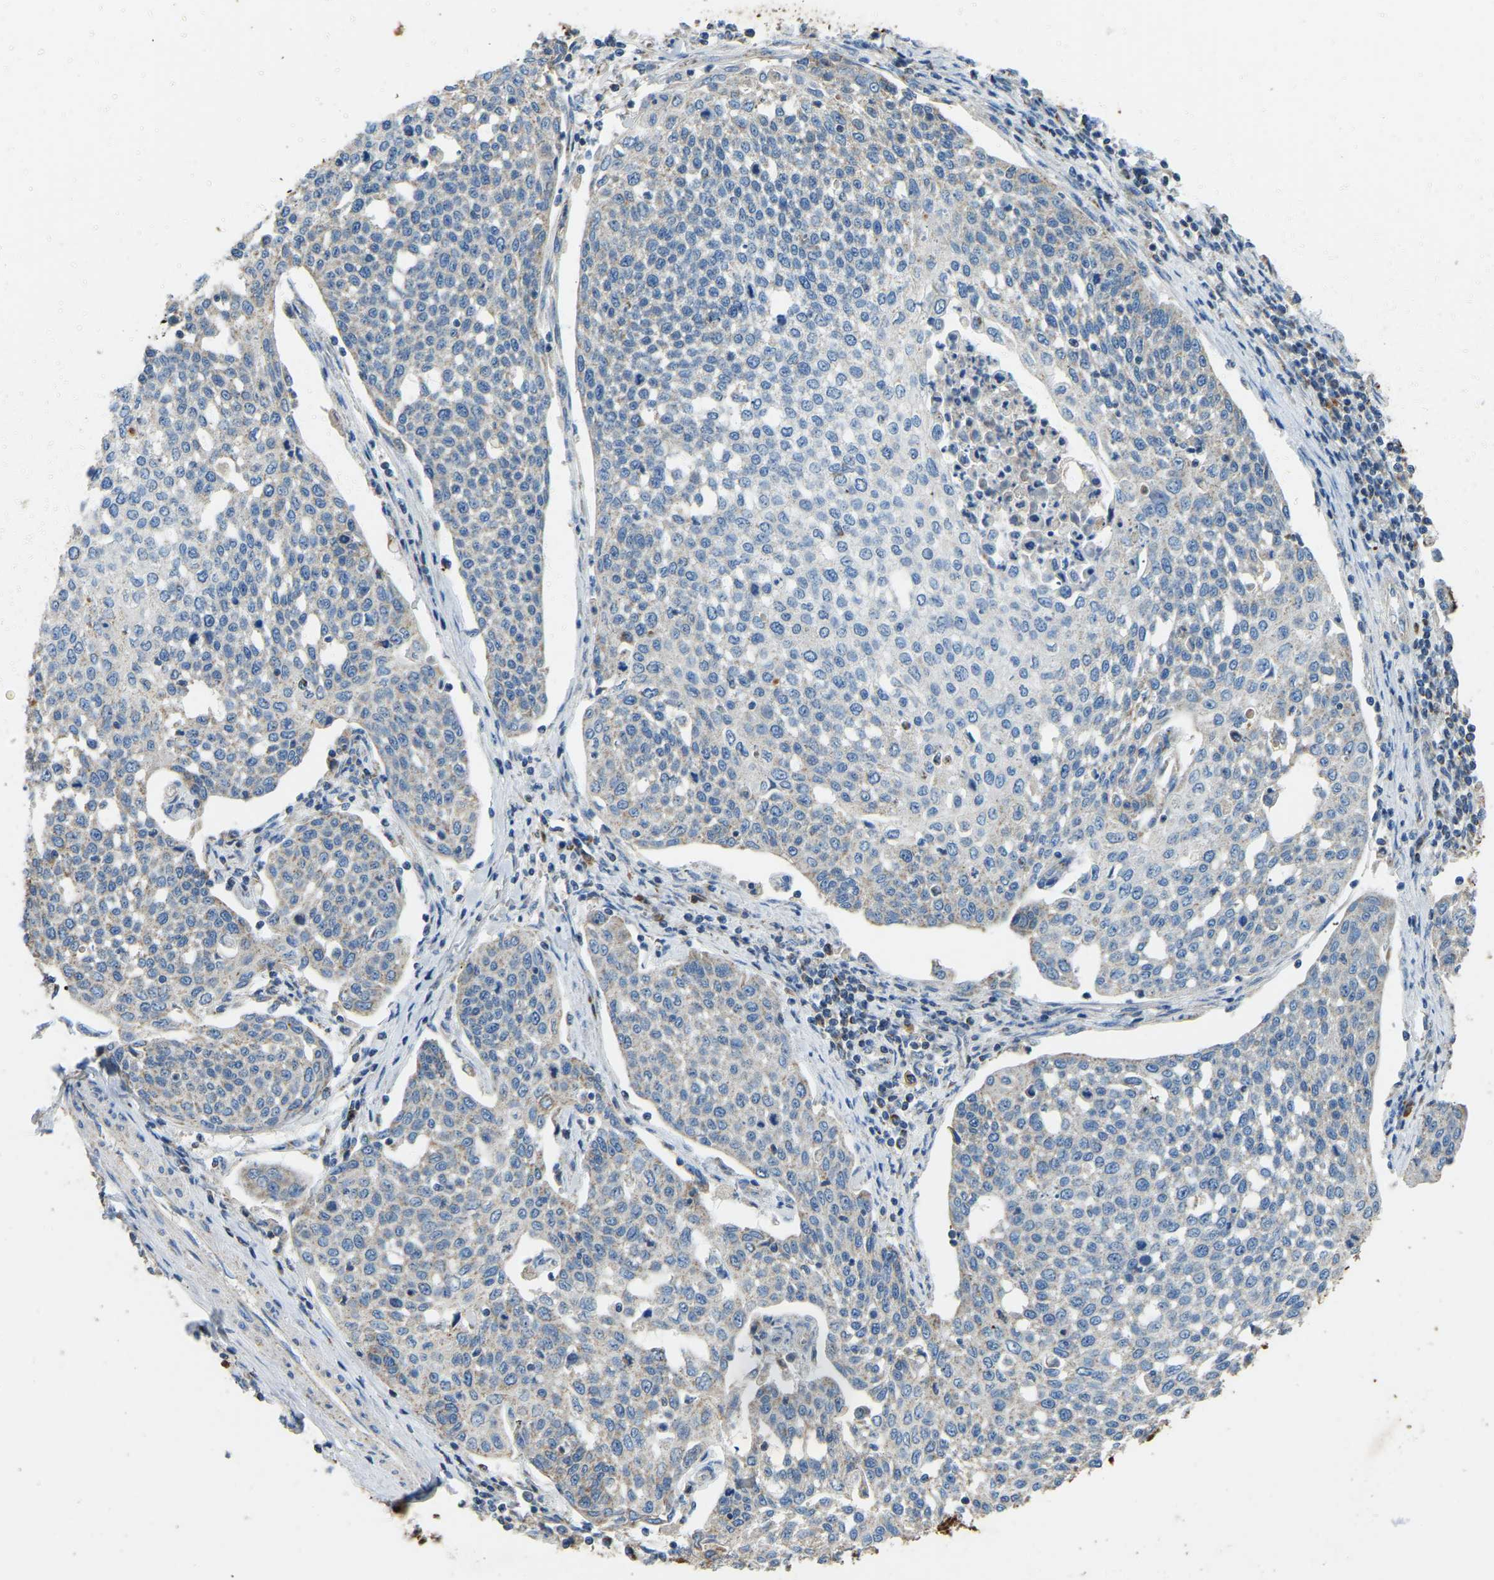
{"staining": {"intensity": "weak", "quantity": "<25%", "location": "cytoplasmic/membranous"}, "tissue": "cervical cancer", "cell_type": "Tumor cells", "image_type": "cancer", "snomed": [{"axis": "morphology", "description": "Squamous cell carcinoma, NOS"}, {"axis": "topography", "description": "Cervix"}], "caption": "High magnification brightfield microscopy of squamous cell carcinoma (cervical) stained with DAB (3,3'-diaminobenzidine) (brown) and counterstained with hematoxylin (blue): tumor cells show no significant positivity. (DAB (3,3'-diaminobenzidine) immunohistochemistry with hematoxylin counter stain).", "gene": "ZNF200", "patient": {"sex": "female", "age": 34}}